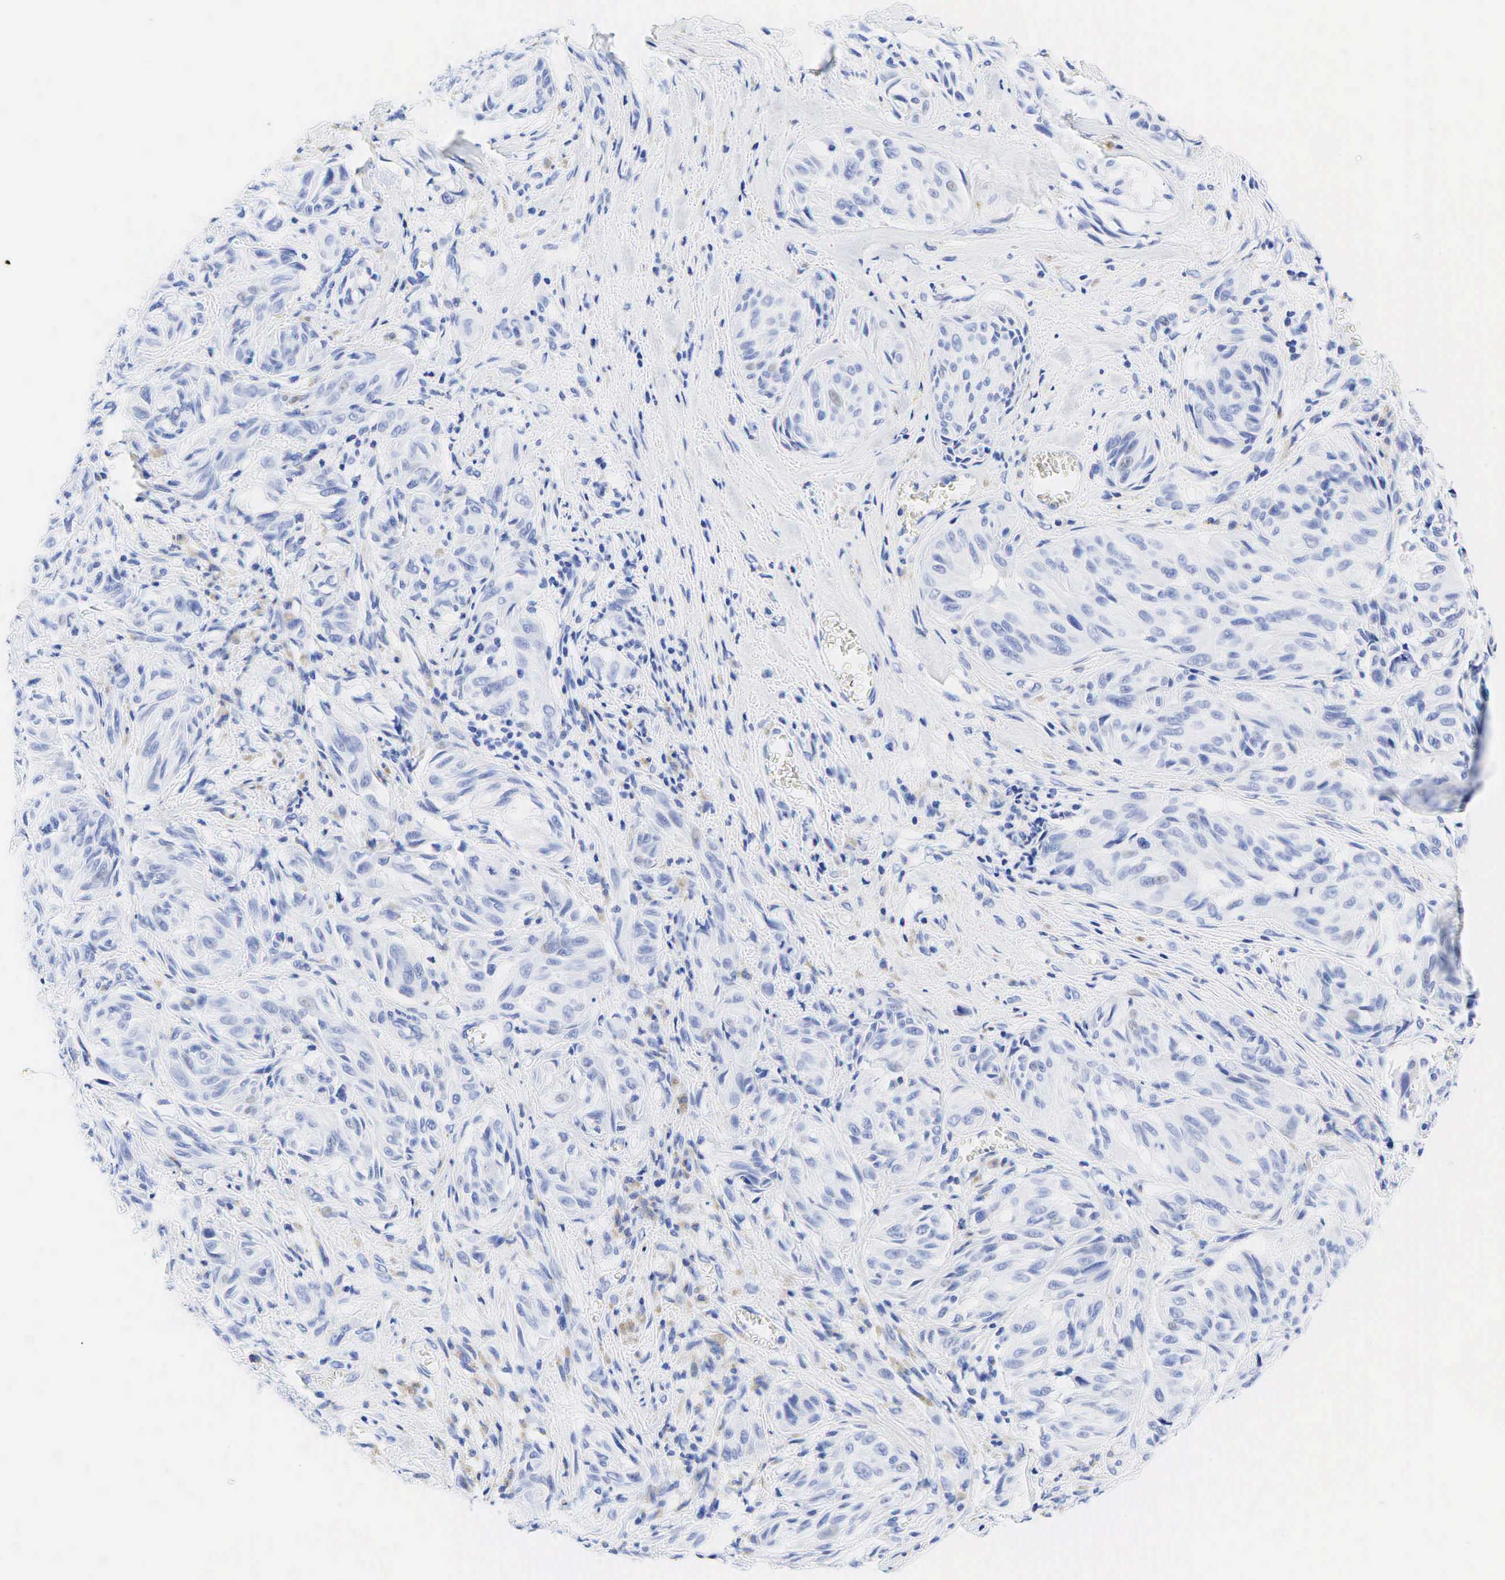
{"staining": {"intensity": "negative", "quantity": "none", "location": "none"}, "tissue": "melanoma", "cell_type": "Tumor cells", "image_type": "cancer", "snomed": [{"axis": "morphology", "description": "Malignant melanoma, NOS"}, {"axis": "topography", "description": "Skin"}], "caption": "This image is of melanoma stained with immunohistochemistry (IHC) to label a protein in brown with the nuclei are counter-stained blue. There is no staining in tumor cells.", "gene": "CHGA", "patient": {"sex": "male", "age": 54}}